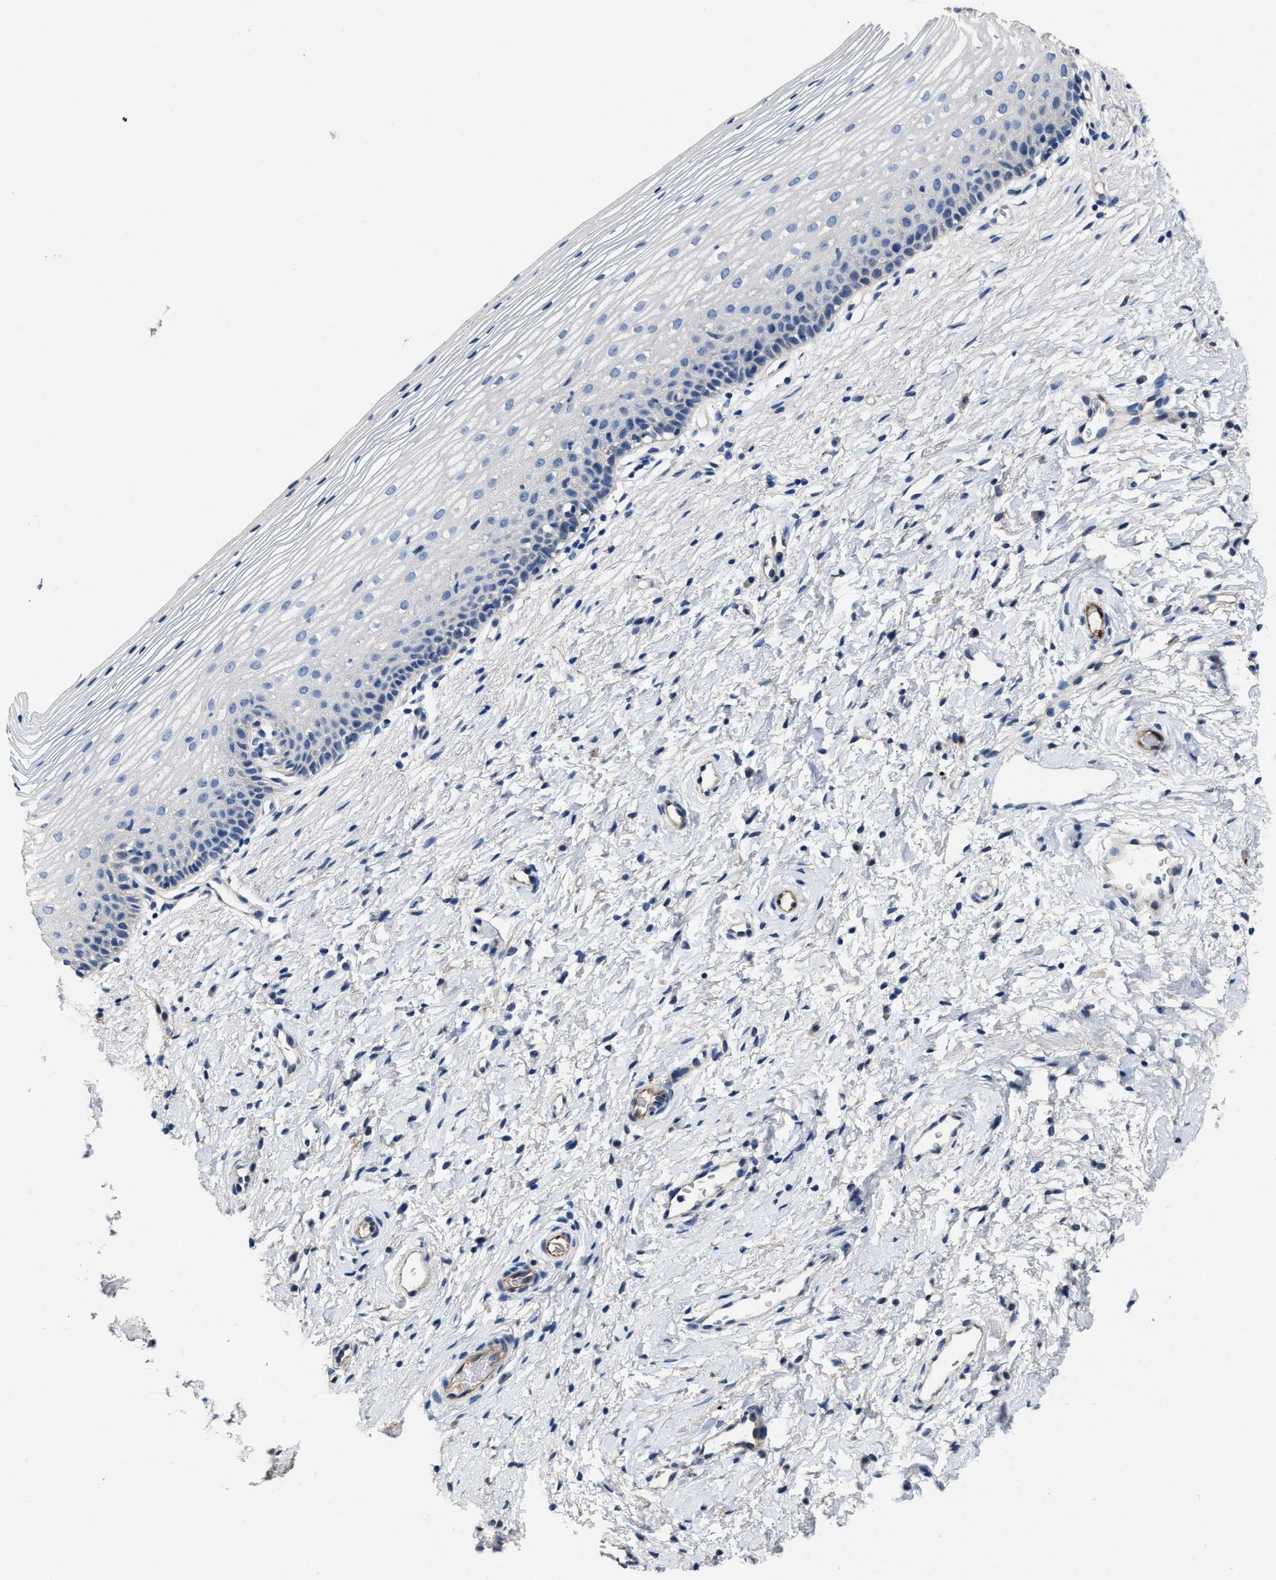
{"staining": {"intensity": "negative", "quantity": "none", "location": "none"}, "tissue": "cervix", "cell_type": "Glandular cells", "image_type": "normal", "snomed": [{"axis": "morphology", "description": "Normal tissue, NOS"}, {"axis": "topography", "description": "Cervix"}], "caption": "Glandular cells show no significant protein positivity in normal cervix. (DAB (3,3'-diaminobenzidine) IHC, high magnification).", "gene": "PEG10", "patient": {"sex": "female", "age": 72}}